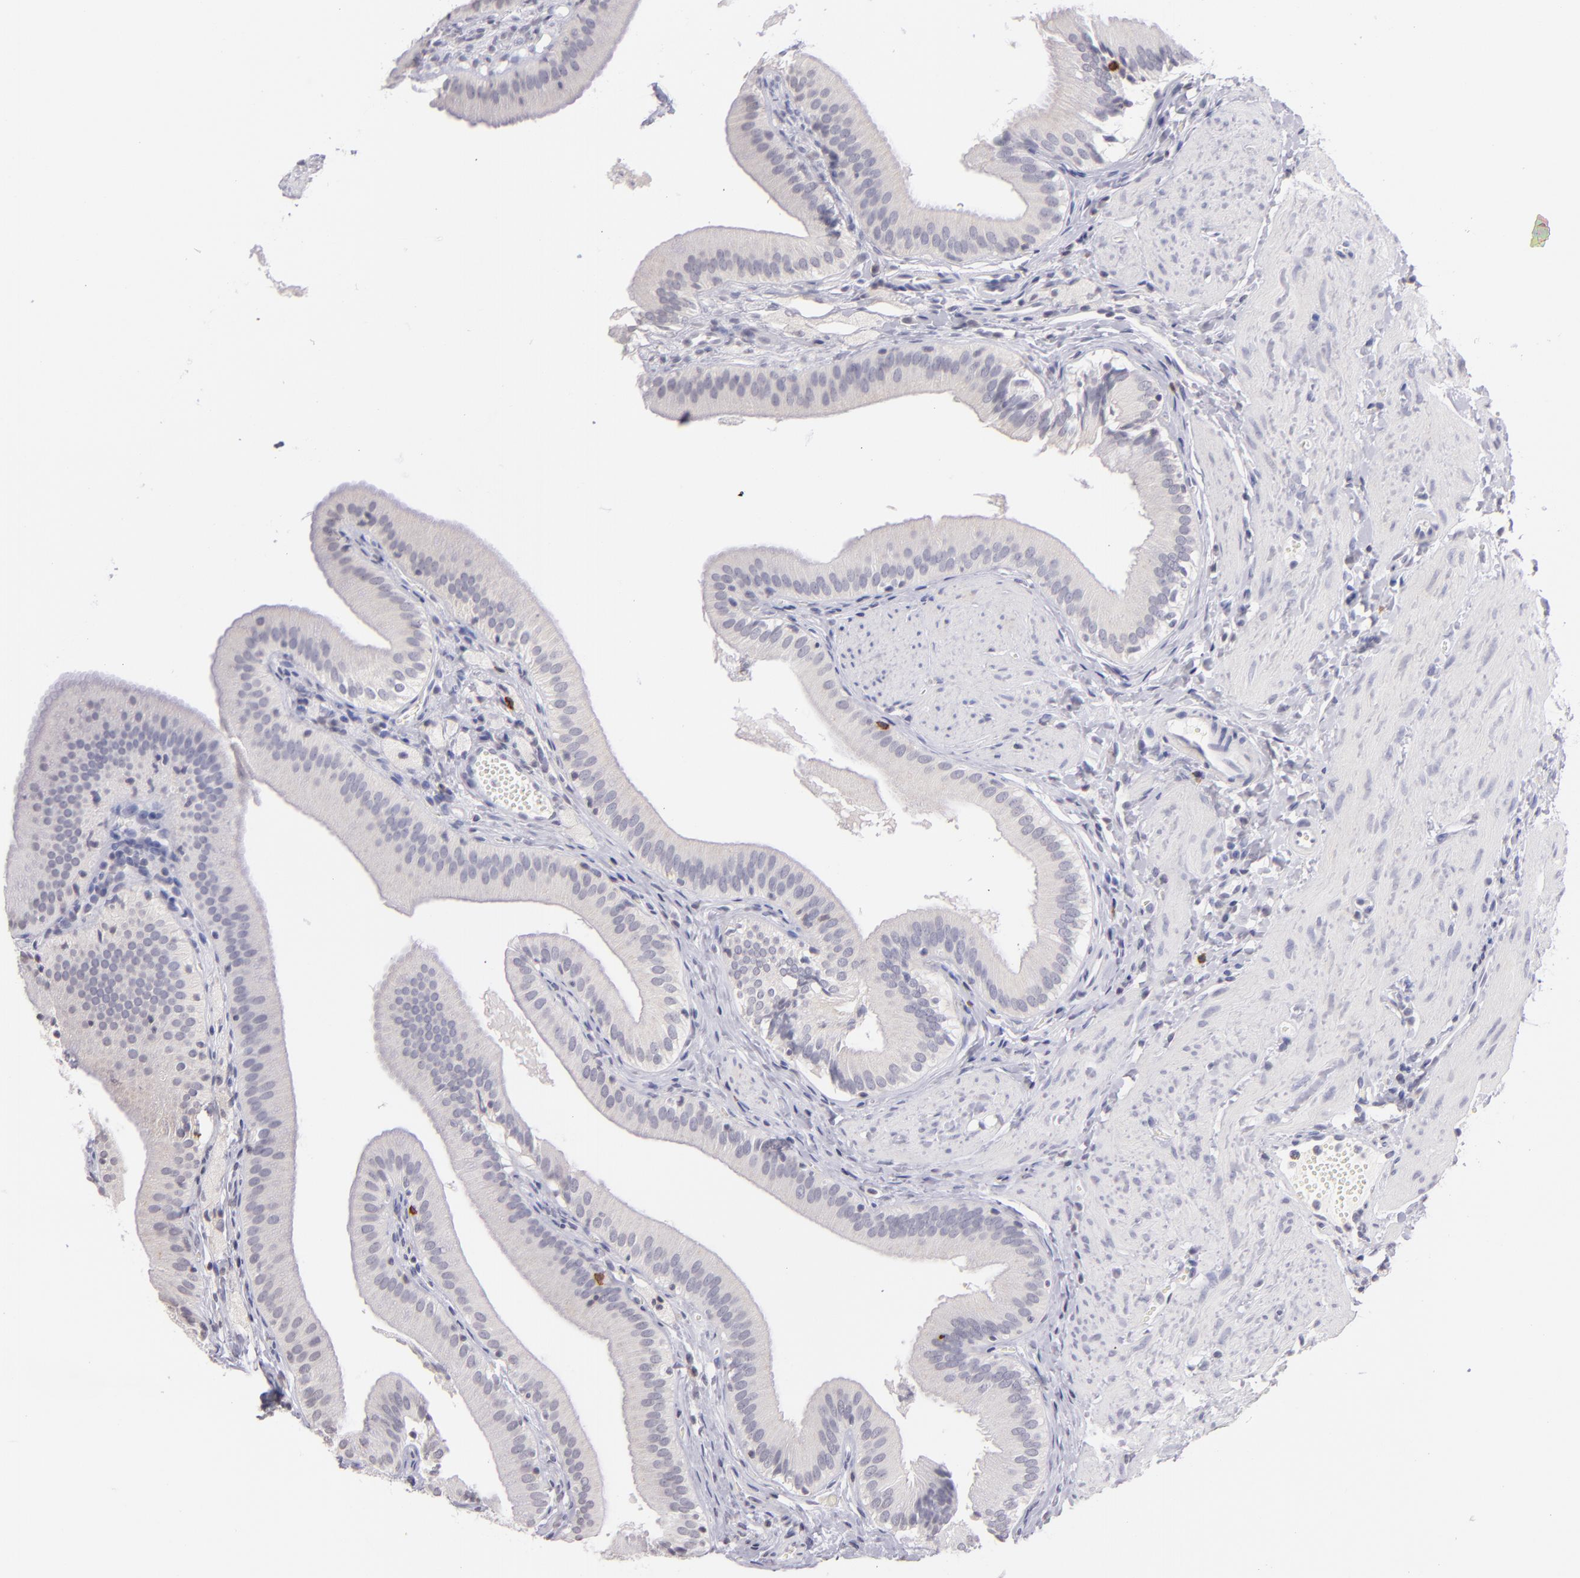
{"staining": {"intensity": "negative", "quantity": "none", "location": "none"}, "tissue": "gallbladder", "cell_type": "Glandular cells", "image_type": "normal", "snomed": [{"axis": "morphology", "description": "Normal tissue, NOS"}, {"axis": "topography", "description": "Gallbladder"}], "caption": "High power microscopy photomicrograph of an IHC micrograph of unremarkable gallbladder, revealing no significant staining in glandular cells.", "gene": "IL2RA", "patient": {"sex": "female", "age": 24}}